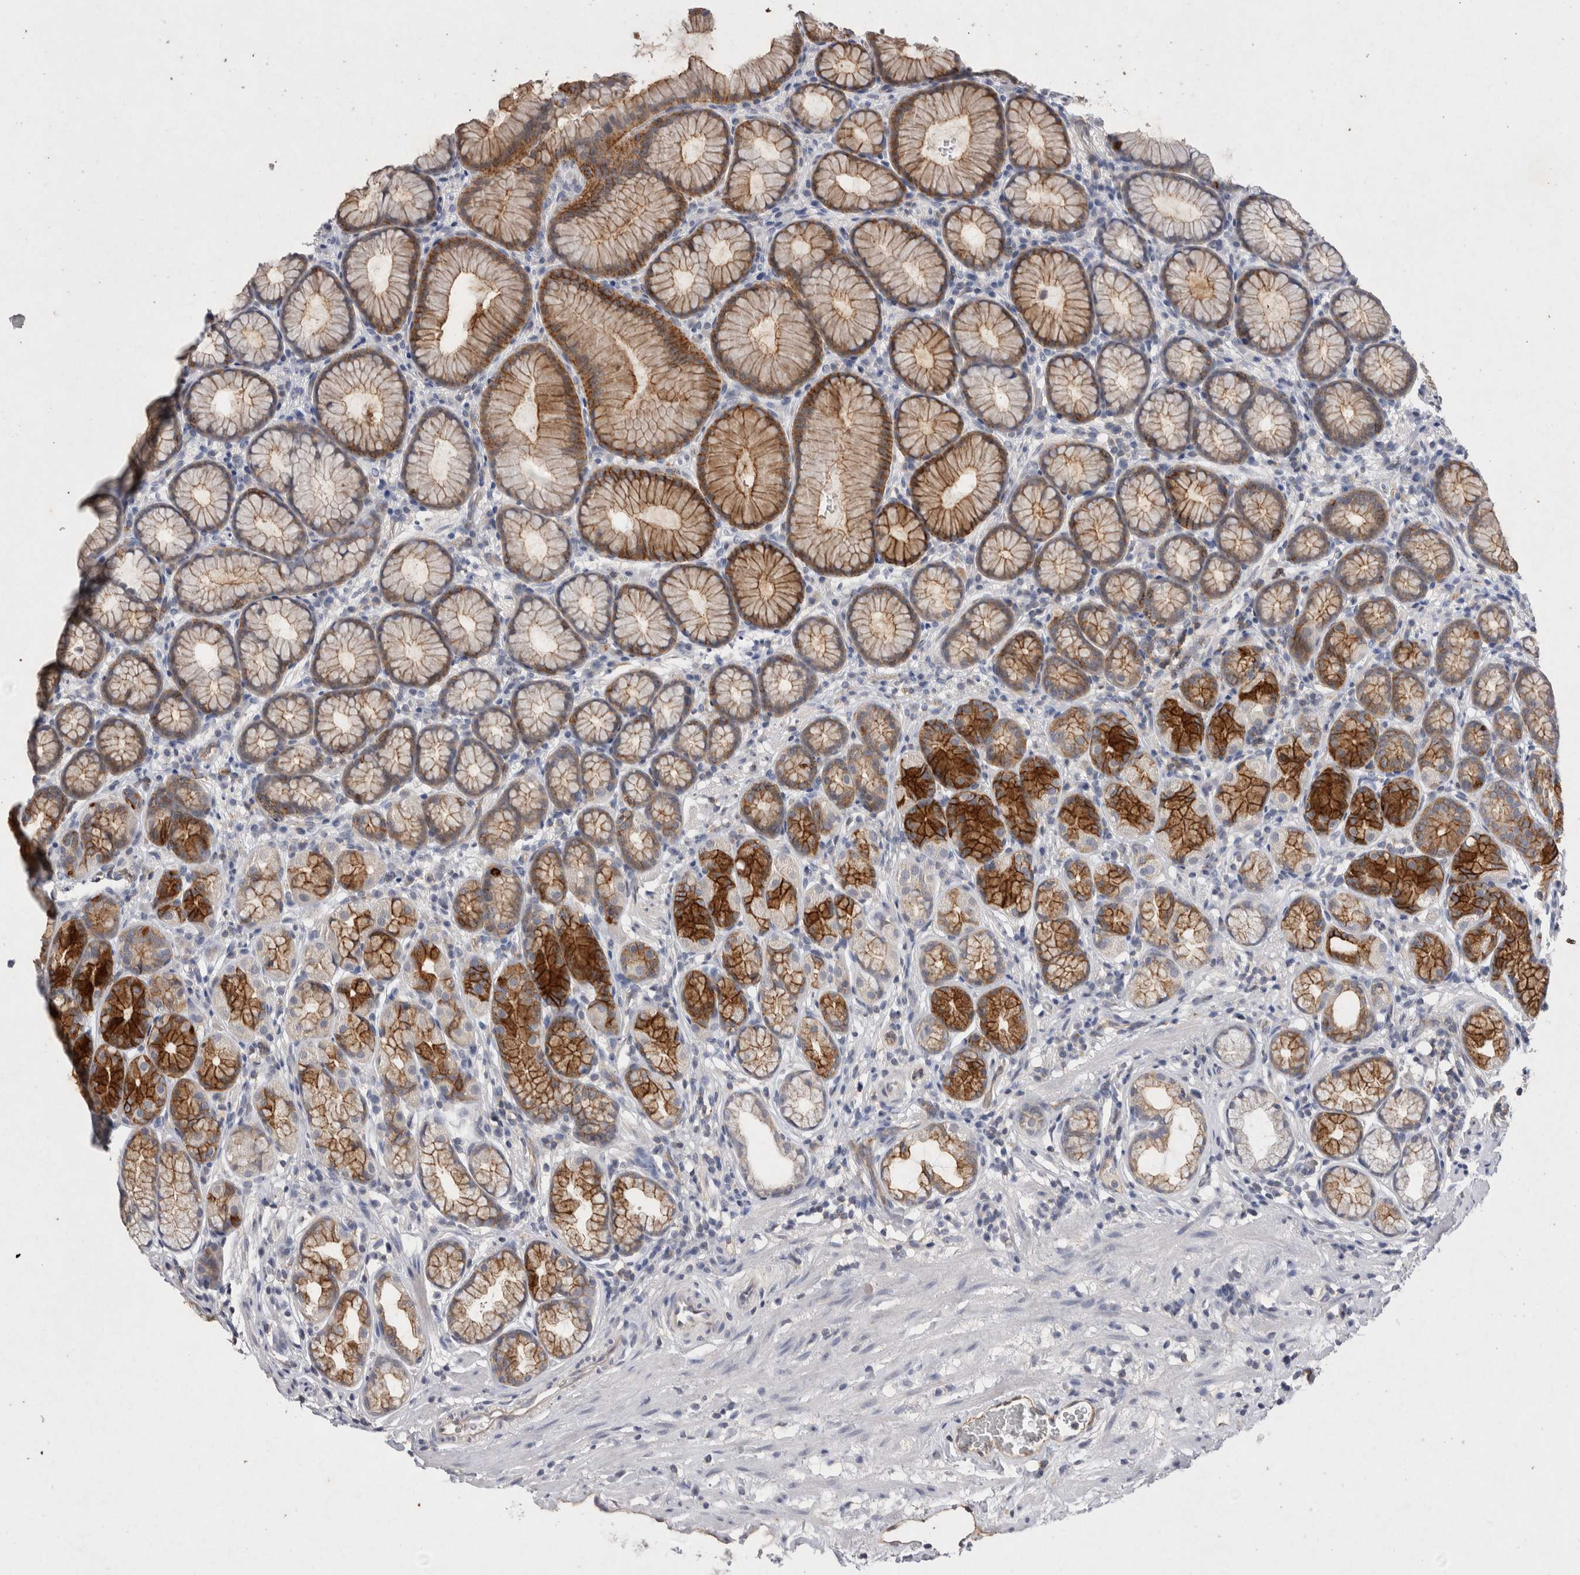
{"staining": {"intensity": "strong", "quantity": "25%-75%", "location": "cytoplasmic/membranous"}, "tissue": "stomach", "cell_type": "Glandular cells", "image_type": "normal", "snomed": [{"axis": "morphology", "description": "Normal tissue, NOS"}, {"axis": "topography", "description": "Stomach"}], "caption": "Benign stomach displays strong cytoplasmic/membranous positivity in about 25%-75% of glandular cells, visualized by immunohistochemistry.", "gene": "RASSF3", "patient": {"sex": "male", "age": 42}}